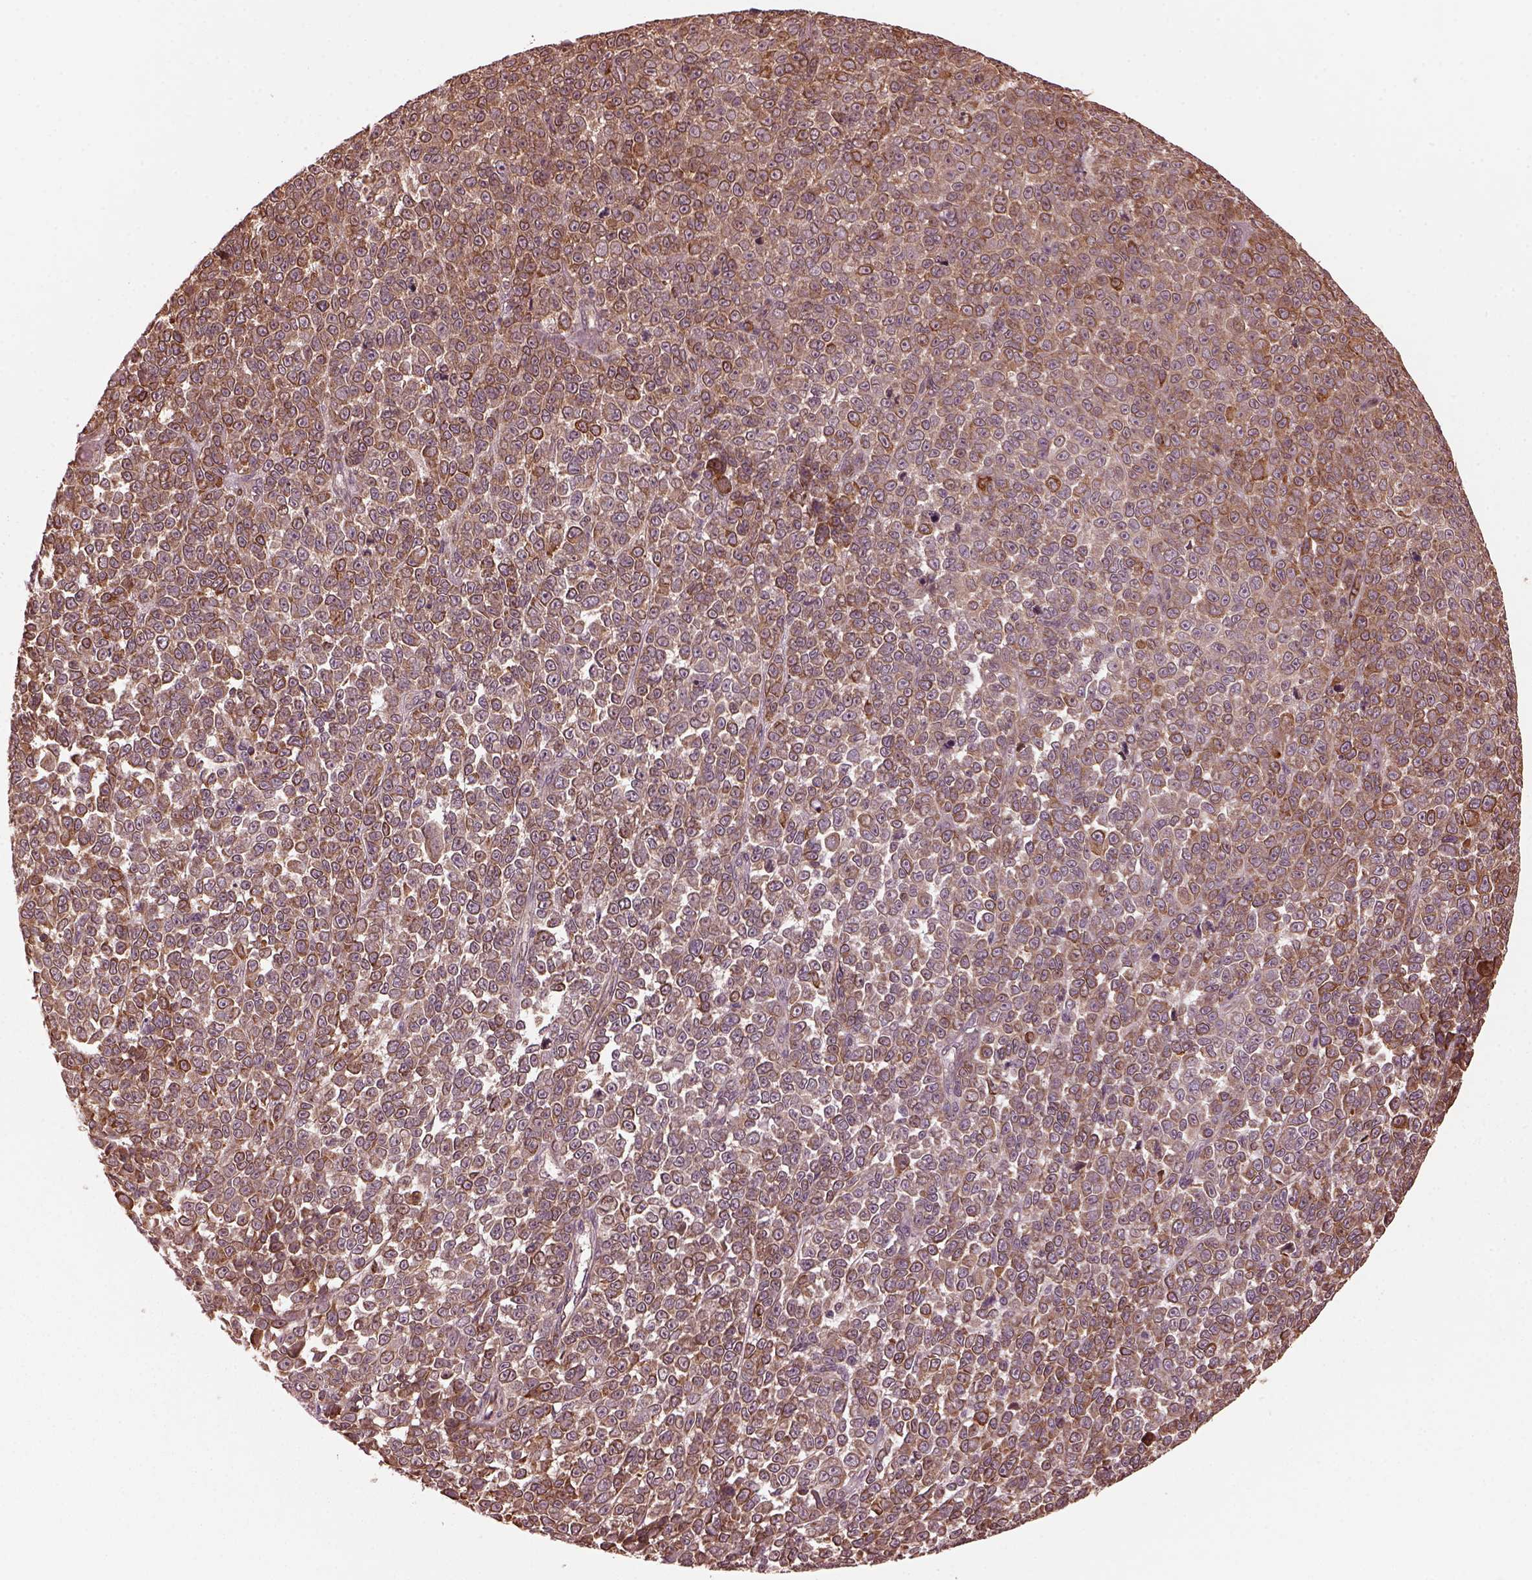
{"staining": {"intensity": "moderate", "quantity": "25%-75%", "location": "cytoplasmic/membranous"}, "tissue": "melanoma", "cell_type": "Tumor cells", "image_type": "cancer", "snomed": [{"axis": "morphology", "description": "Malignant melanoma, NOS"}, {"axis": "topography", "description": "Skin"}], "caption": "Protein staining exhibits moderate cytoplasmic/membranous staining in approximately 25%-75% of tumor cells in malignant melanoma.", "gene": "ZNF292", "patient": {"sex": "female", "age": 95}}